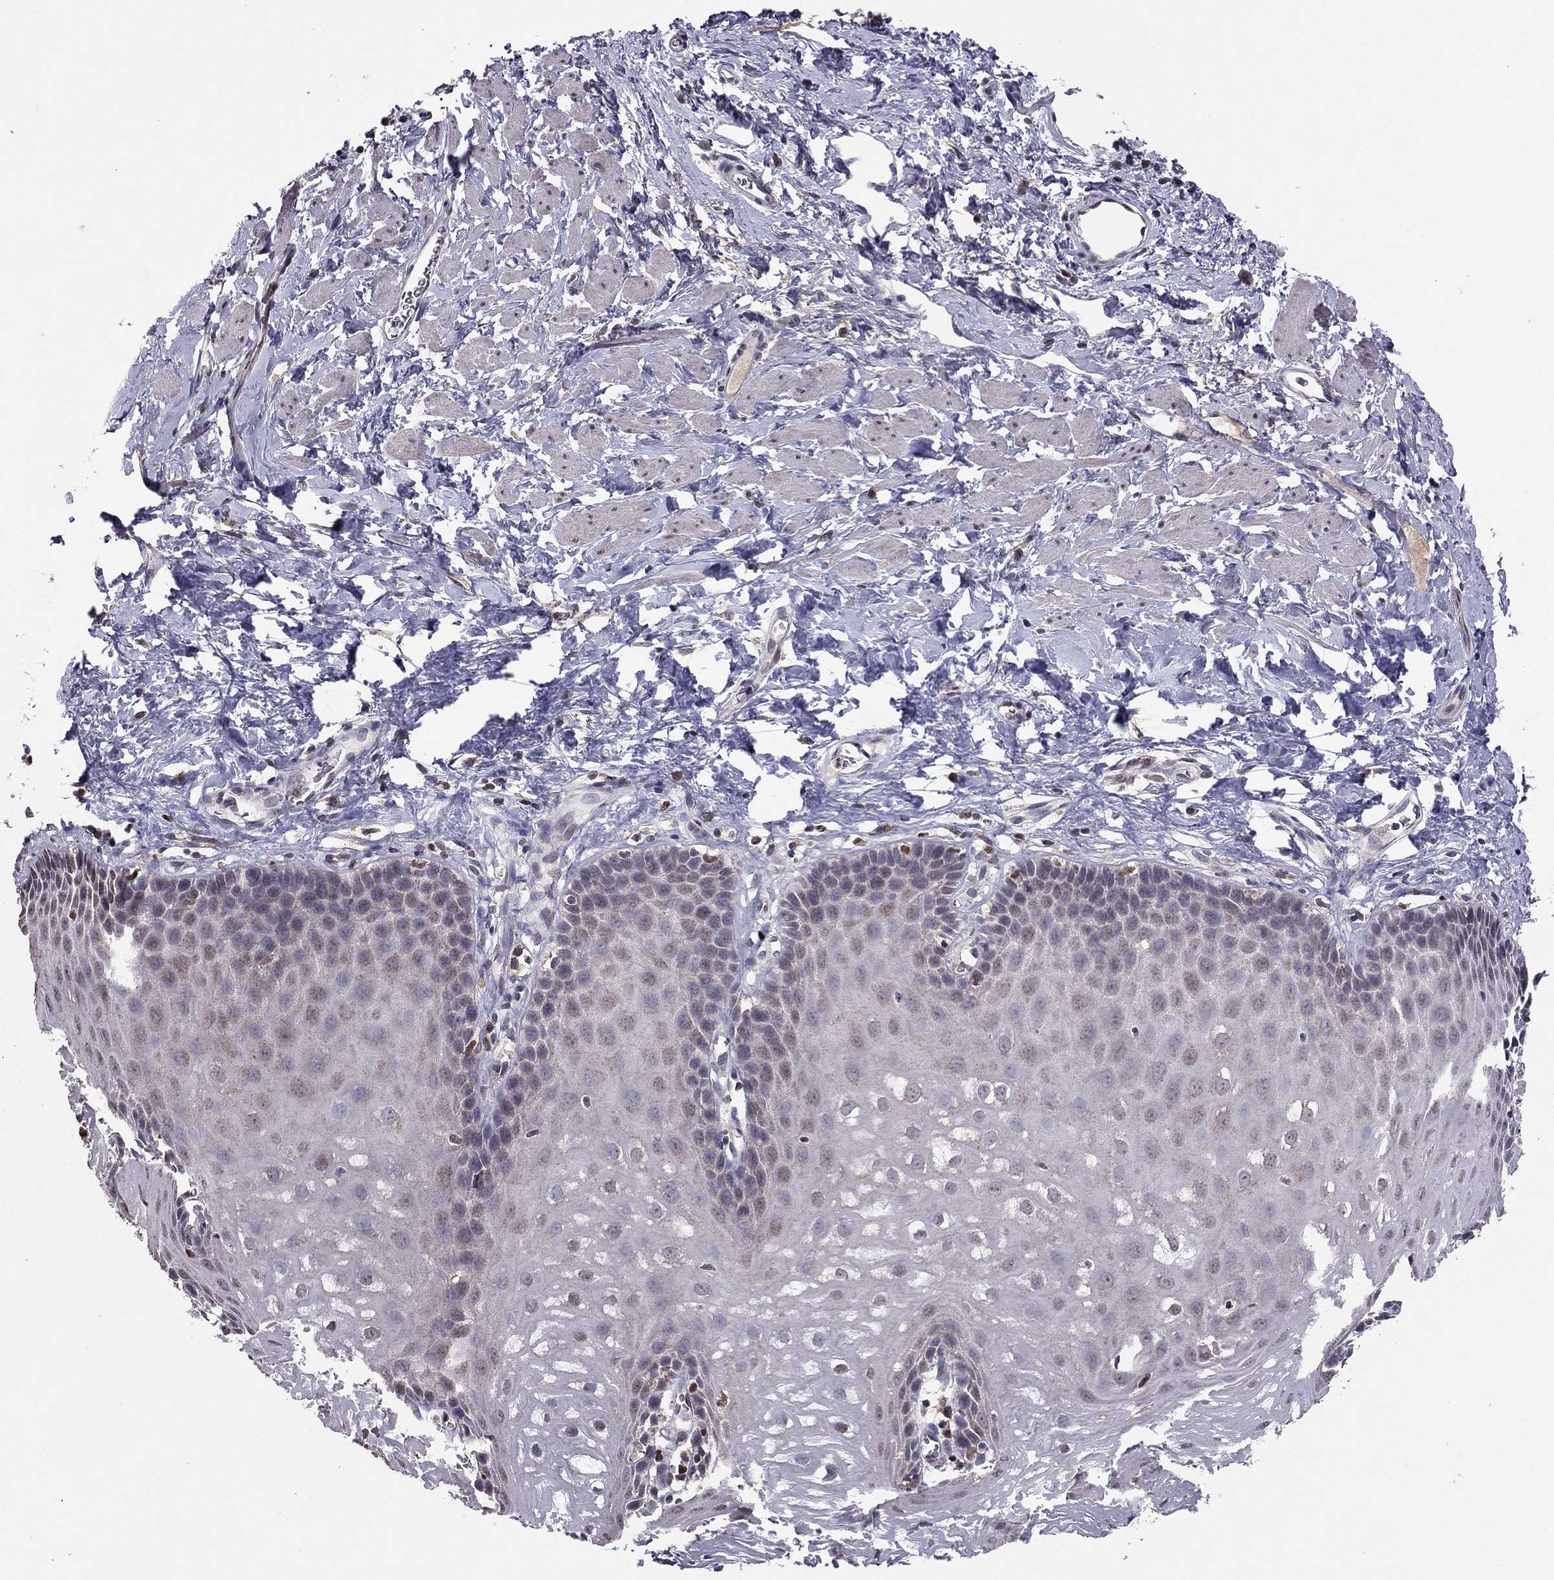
{"staining": {"intensity": "negative", "quantity": "none", "location": "none"}, "tissue": "esophagus", "cell_type": "Squamous epithelial cells", "image_type": "normal", "snomed": [{"axis": "morphology", "description": "Normal tissue, NOS"}, {"axis": "topography", "description": "Esophagus"}], "caption": "The immunohistochemistry photomicrograph has no significant expression in squamous epithelial cells of esophagus.", "gene": "HCN1", "patient": {"sex": "male", "age": 64}}